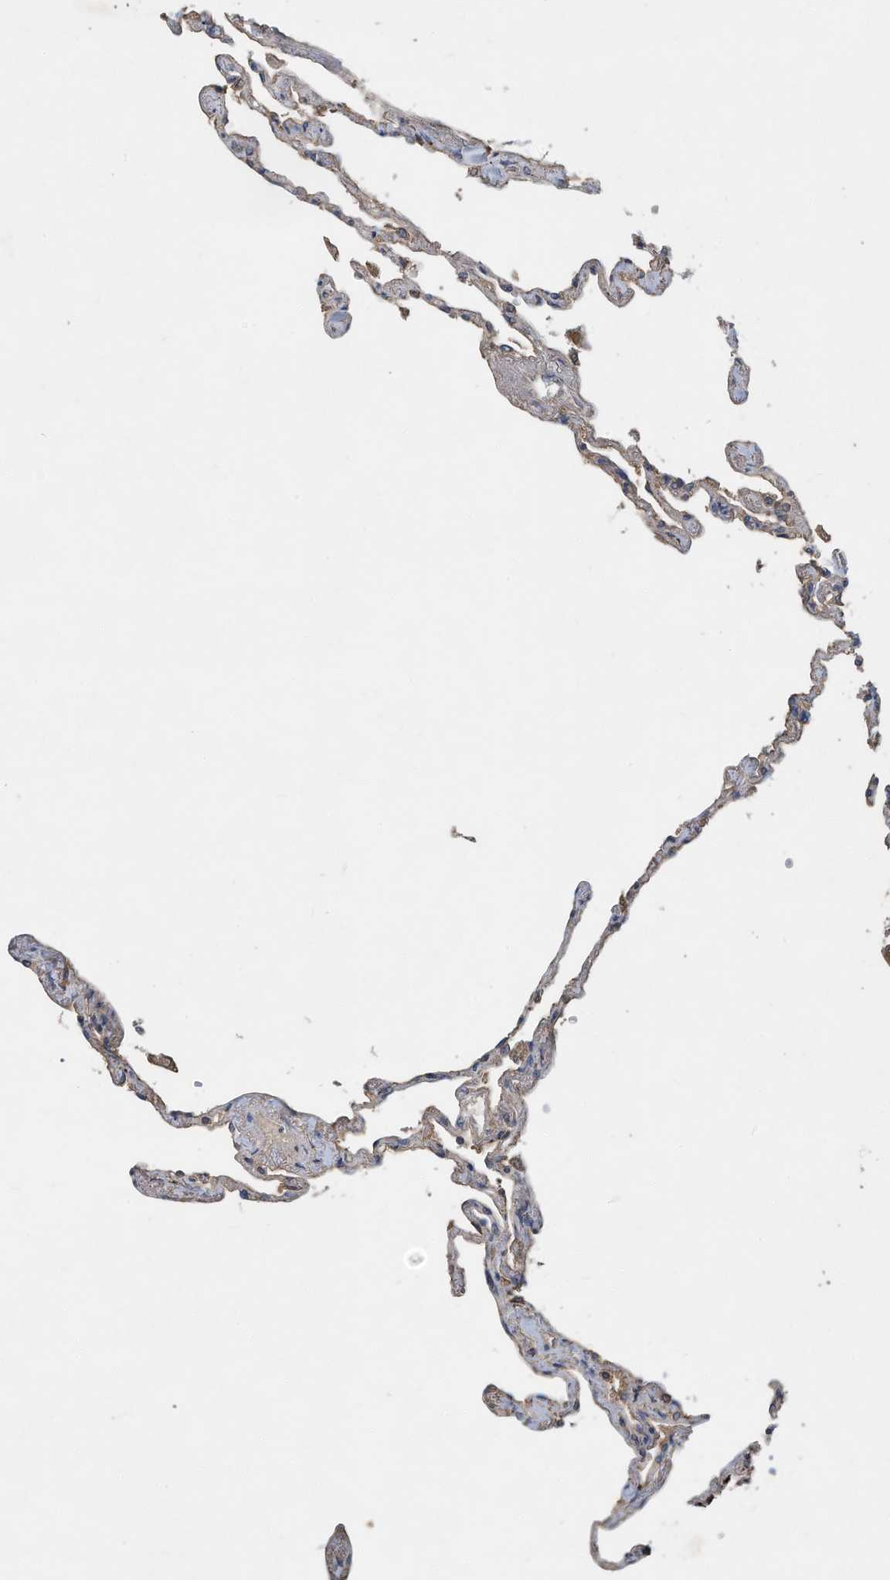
{"staining": {"intensity": "moderate", "quantity": "<25%", "location": "cytoplasmic/membranous"}, "tissue": "lung", "cell_type": "Alveolar cells", "image_type": "normal", "snomed": [{"axis": "morphology", "description": "Normal tissue, NOS"}, {"axis": "topography", "description": "Lung"}], "caption": "This histopathology image reveals IHC staining of unremarkable human lung, with low moderate cytoplasmic/membranous expression in approximately <25% of alveolar cells.", "gene": "CAPN13", "patient": {"sex": "female", "age": 67}}